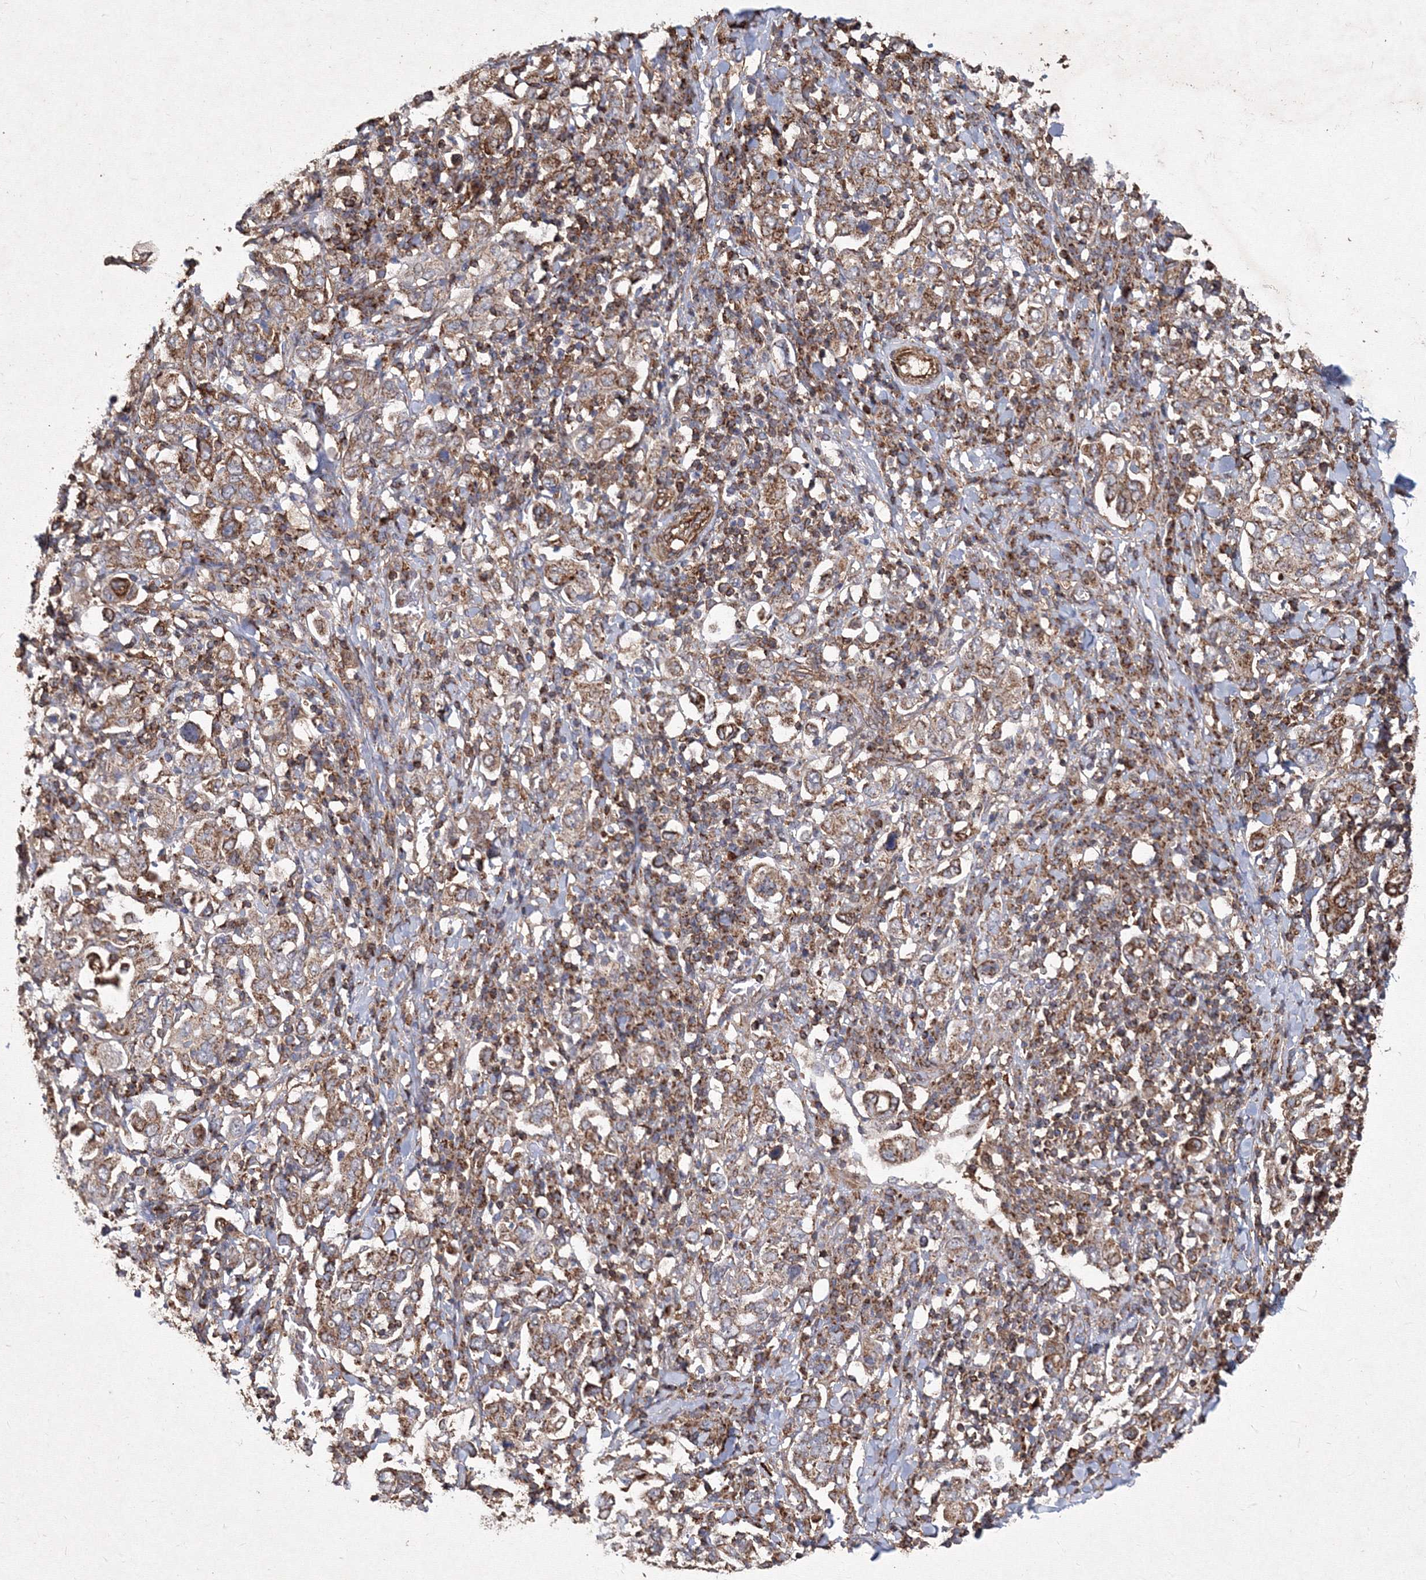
{"staining": {"intensity": "moderate", "quantity": ">75%", "location": "cytoplasmic/membranous"}, "tissue": "stomach cancer", "cell_type": "Tumor cells", "image_type": "cancer", "snomed": [{"axis": "morphology", "description": "Adenocarcinoma, NOS"}, {"axis": "topography", "description": "Stomach, upper"}], "caption": "The micrograph shows immunohistochemical staining of adenocarcinoma (stomach). There is moderate cytoplasmic/membranous staining is identified in about >75% of tumor cells.", "gene": "TMEM139", "patient": {"sex": "male", "age": 62}}